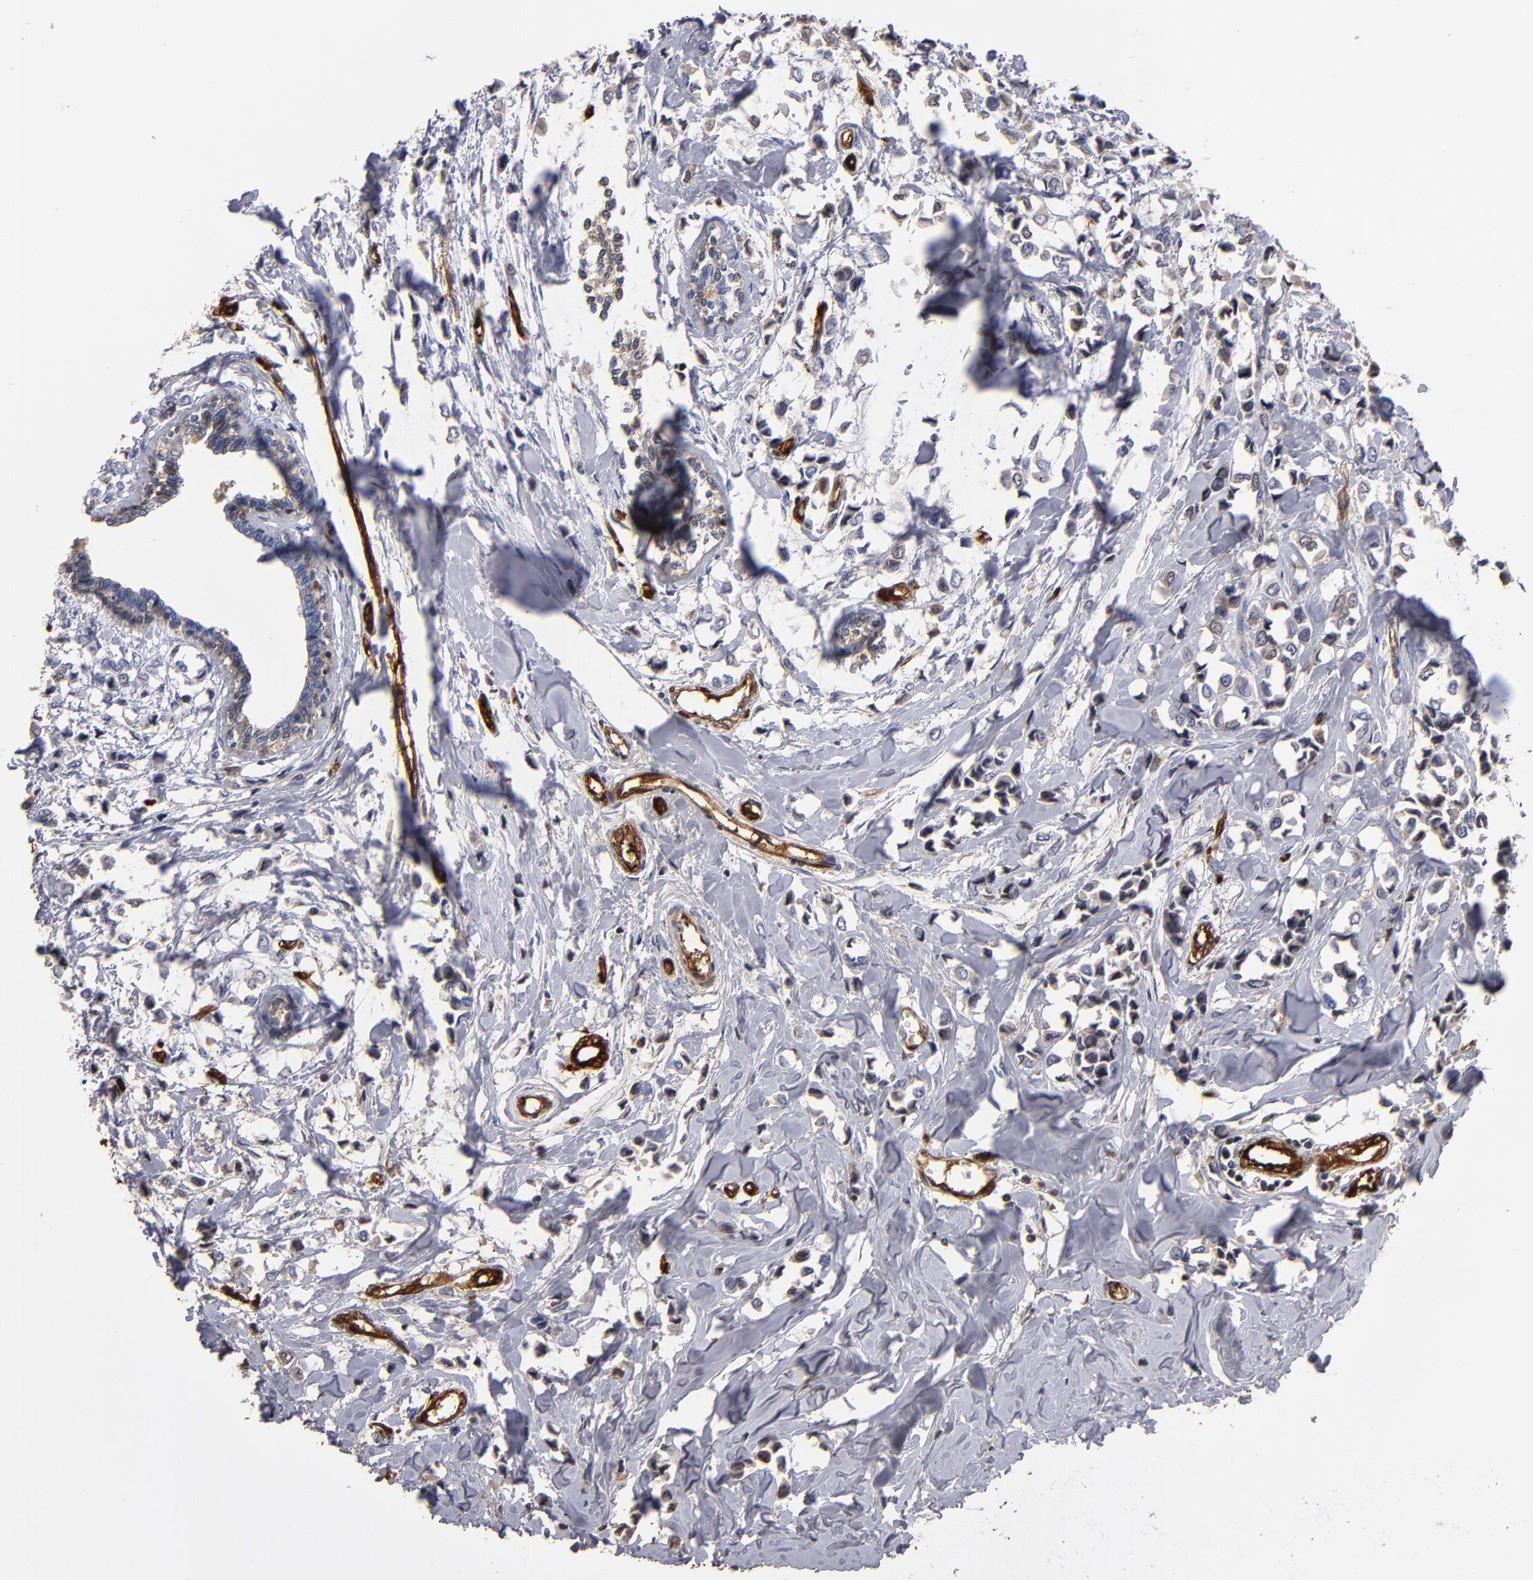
{"staining": {"intensity": "weak", "quantity": "25%-75%", "location": "cytoplasmic/membranous"}, "tissue": "breast cancer", "cell_type": "Tumor cells", "image_type": "cancer", "snomed": [{"axis": "morphology", "description": "Lobular carcinoma"}, {"axis": "topography", "description": "Breast"}], "caption": "Protein staining of breast cancer (lobular carcinoma) tissue displays weak cytoplasmic/membranous expression in about 25%-75% of tumor cells. The protein of interest is stained brown, and the nuclei are stained in blue (DAB IHC with brightfield microscopy, high magnification).", "gene": "FABP4", "patient": {"sex": "female", "age": 51}}